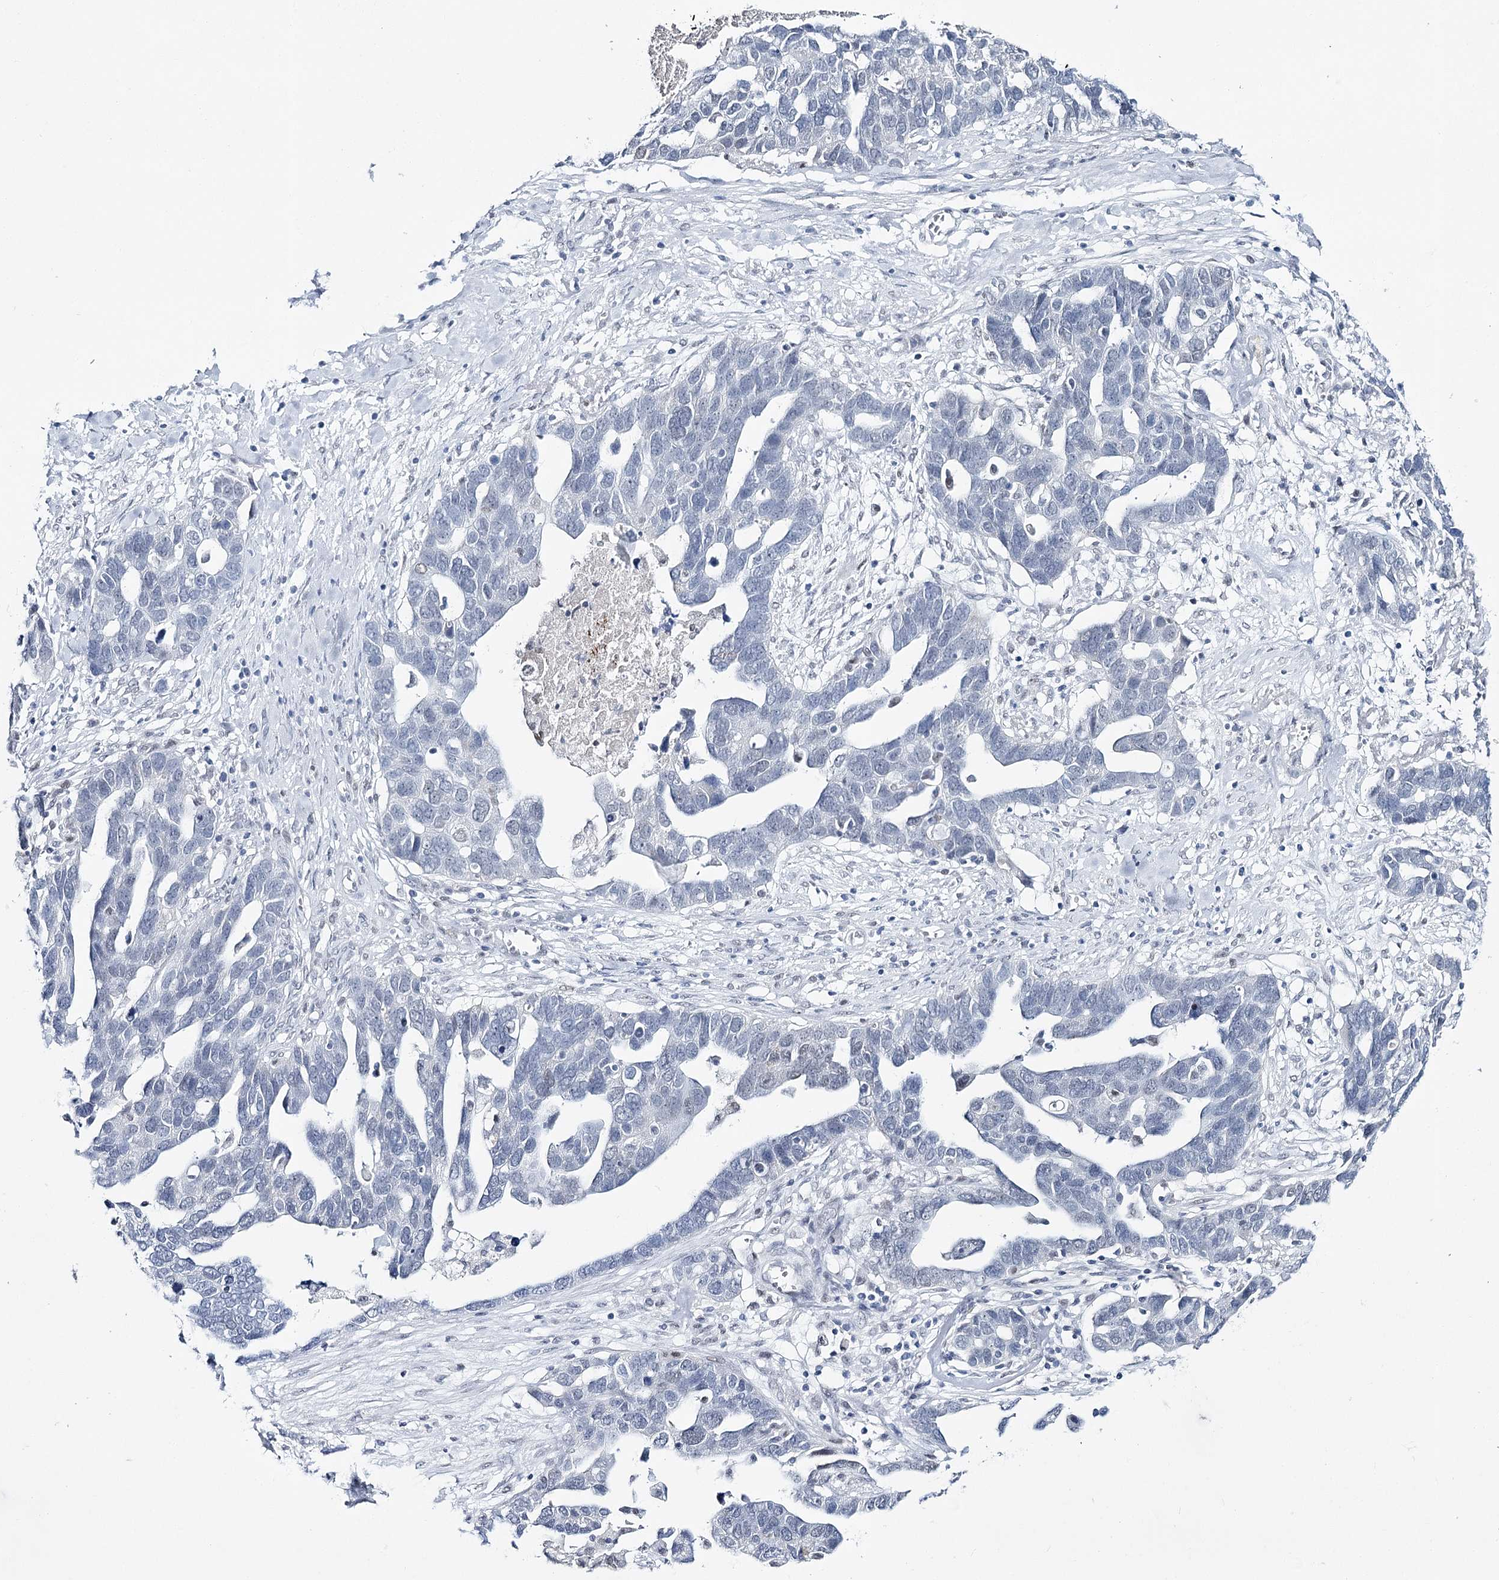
{"staining": {"intensity": "negative", "quantity": "none", "location": "none"}, "tissue": "ovarian cancer", "cell_type": "Tumor cells", "image_type": "cancer", "snomed": [{"axis": "morphology", "description": "Cystadenocarcinoma, serous, NOS"}, {"axis": "topography", "description": "Ovary"}], "caption": "High magnification brightfield microscopy of serous cystadenocarcinoma (ovarian) stained with DAB (brown) and counterstained with hematoxylin (blue): tumor cells show no significant staining. (Immunohistochemistry, brightfield microscopy, high magnification).", "gene": "ZC3H8", "patient": {"sex": "female", "age": 54}}